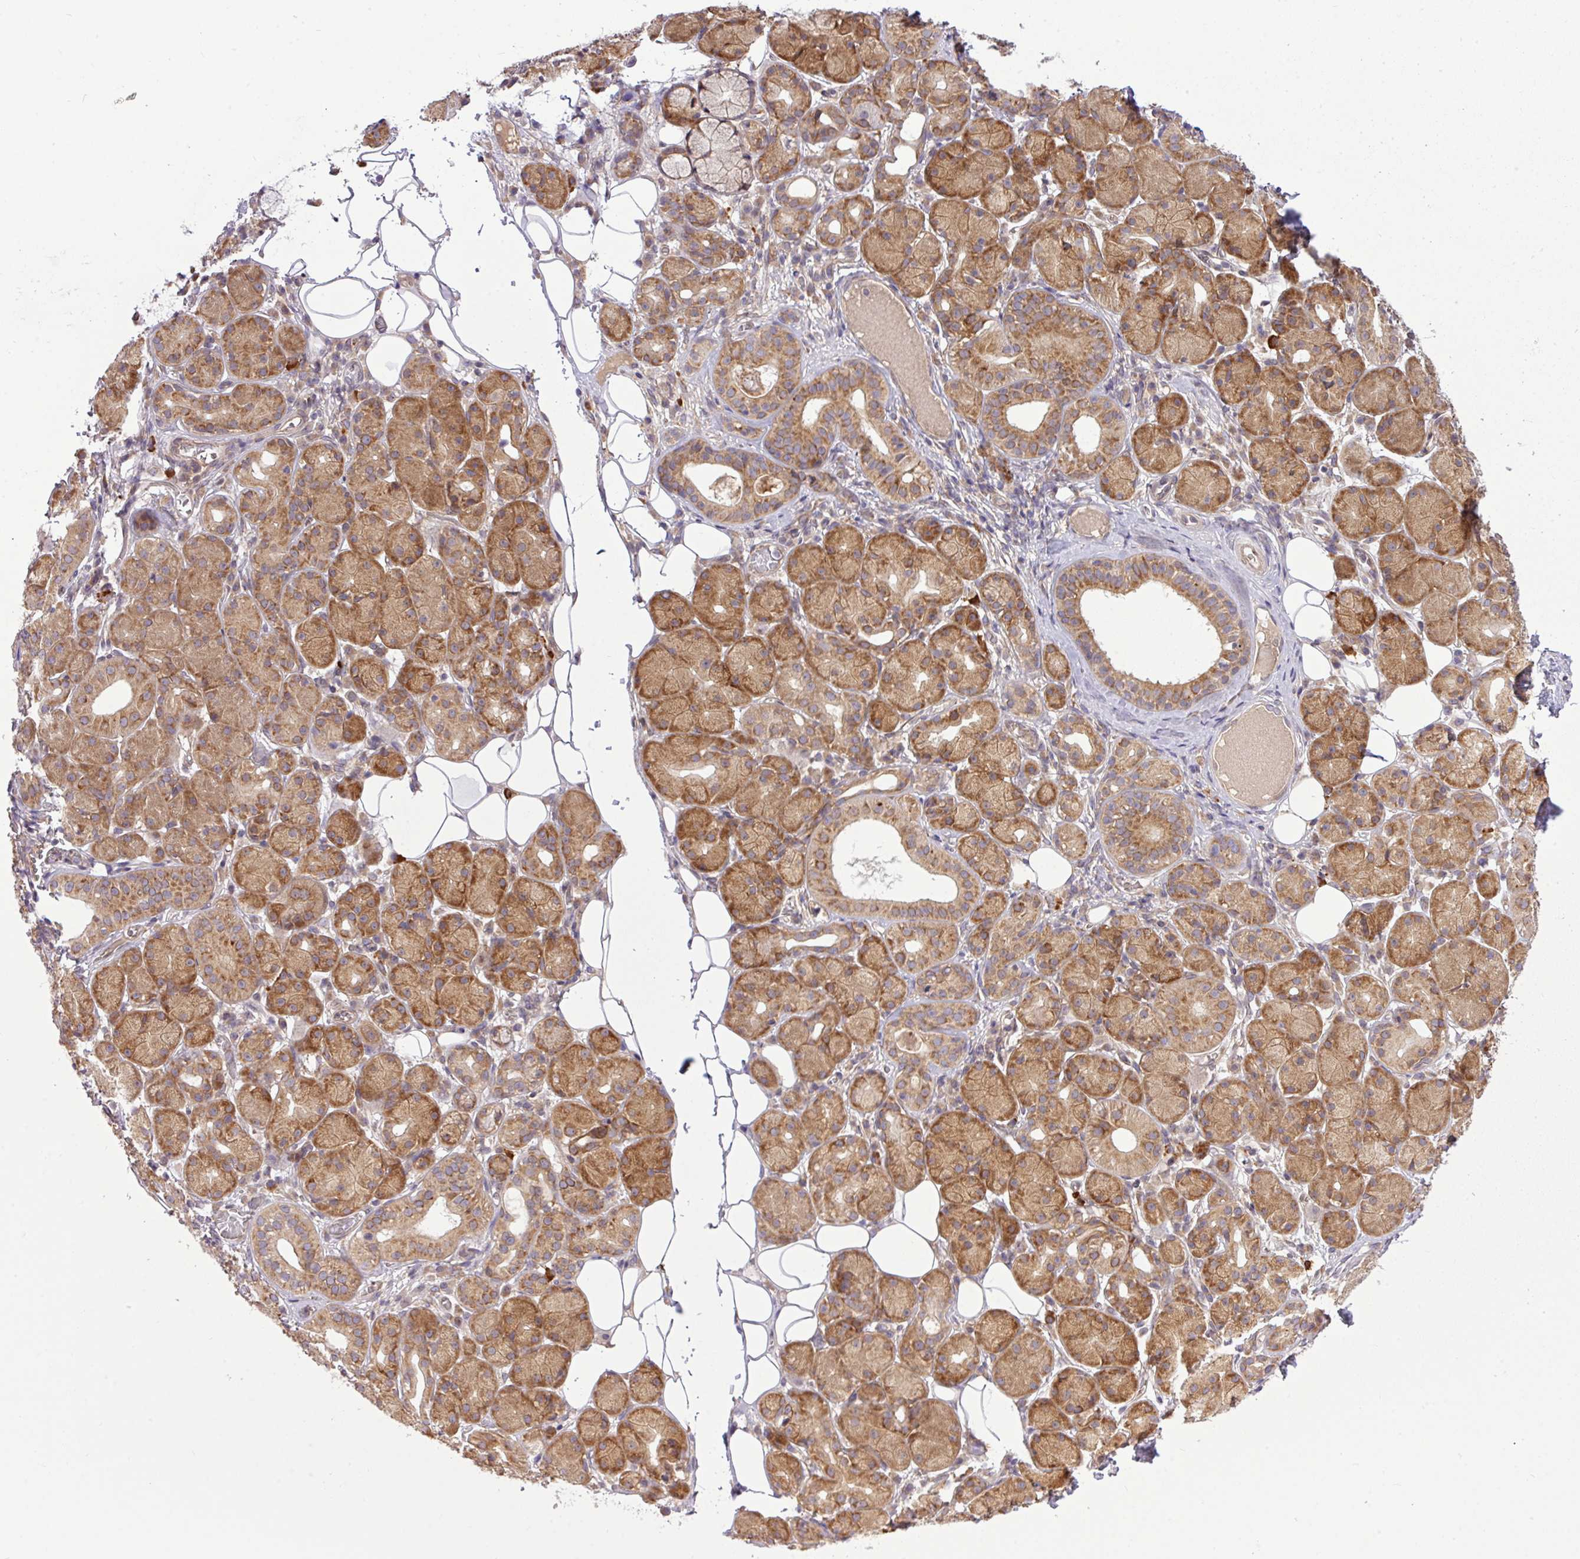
{"staining": {"intensity": "moderate", "quantity": ">75%", "location": "cytoplasmic/membranous"}, "tissue": "salivary gland", "cell_type": "Glandular cells", "image_type": "normal", "snomed": [{"axis": "morphology", "description": "Squamous cell carcinoma, NOS"}, {"axis": "topography", "description": "Skin"}, {"axis": "topography", "description": "Head-Neck"}], "caption": "The image shows immunohistochemical staining of unremarkable salivary gland. There is moderate cytoplasmic/membranous positivity is present in about >75% of glandular cells.", "gene": "FAM222B", "patient": {"sex": "male", "age": 80}}